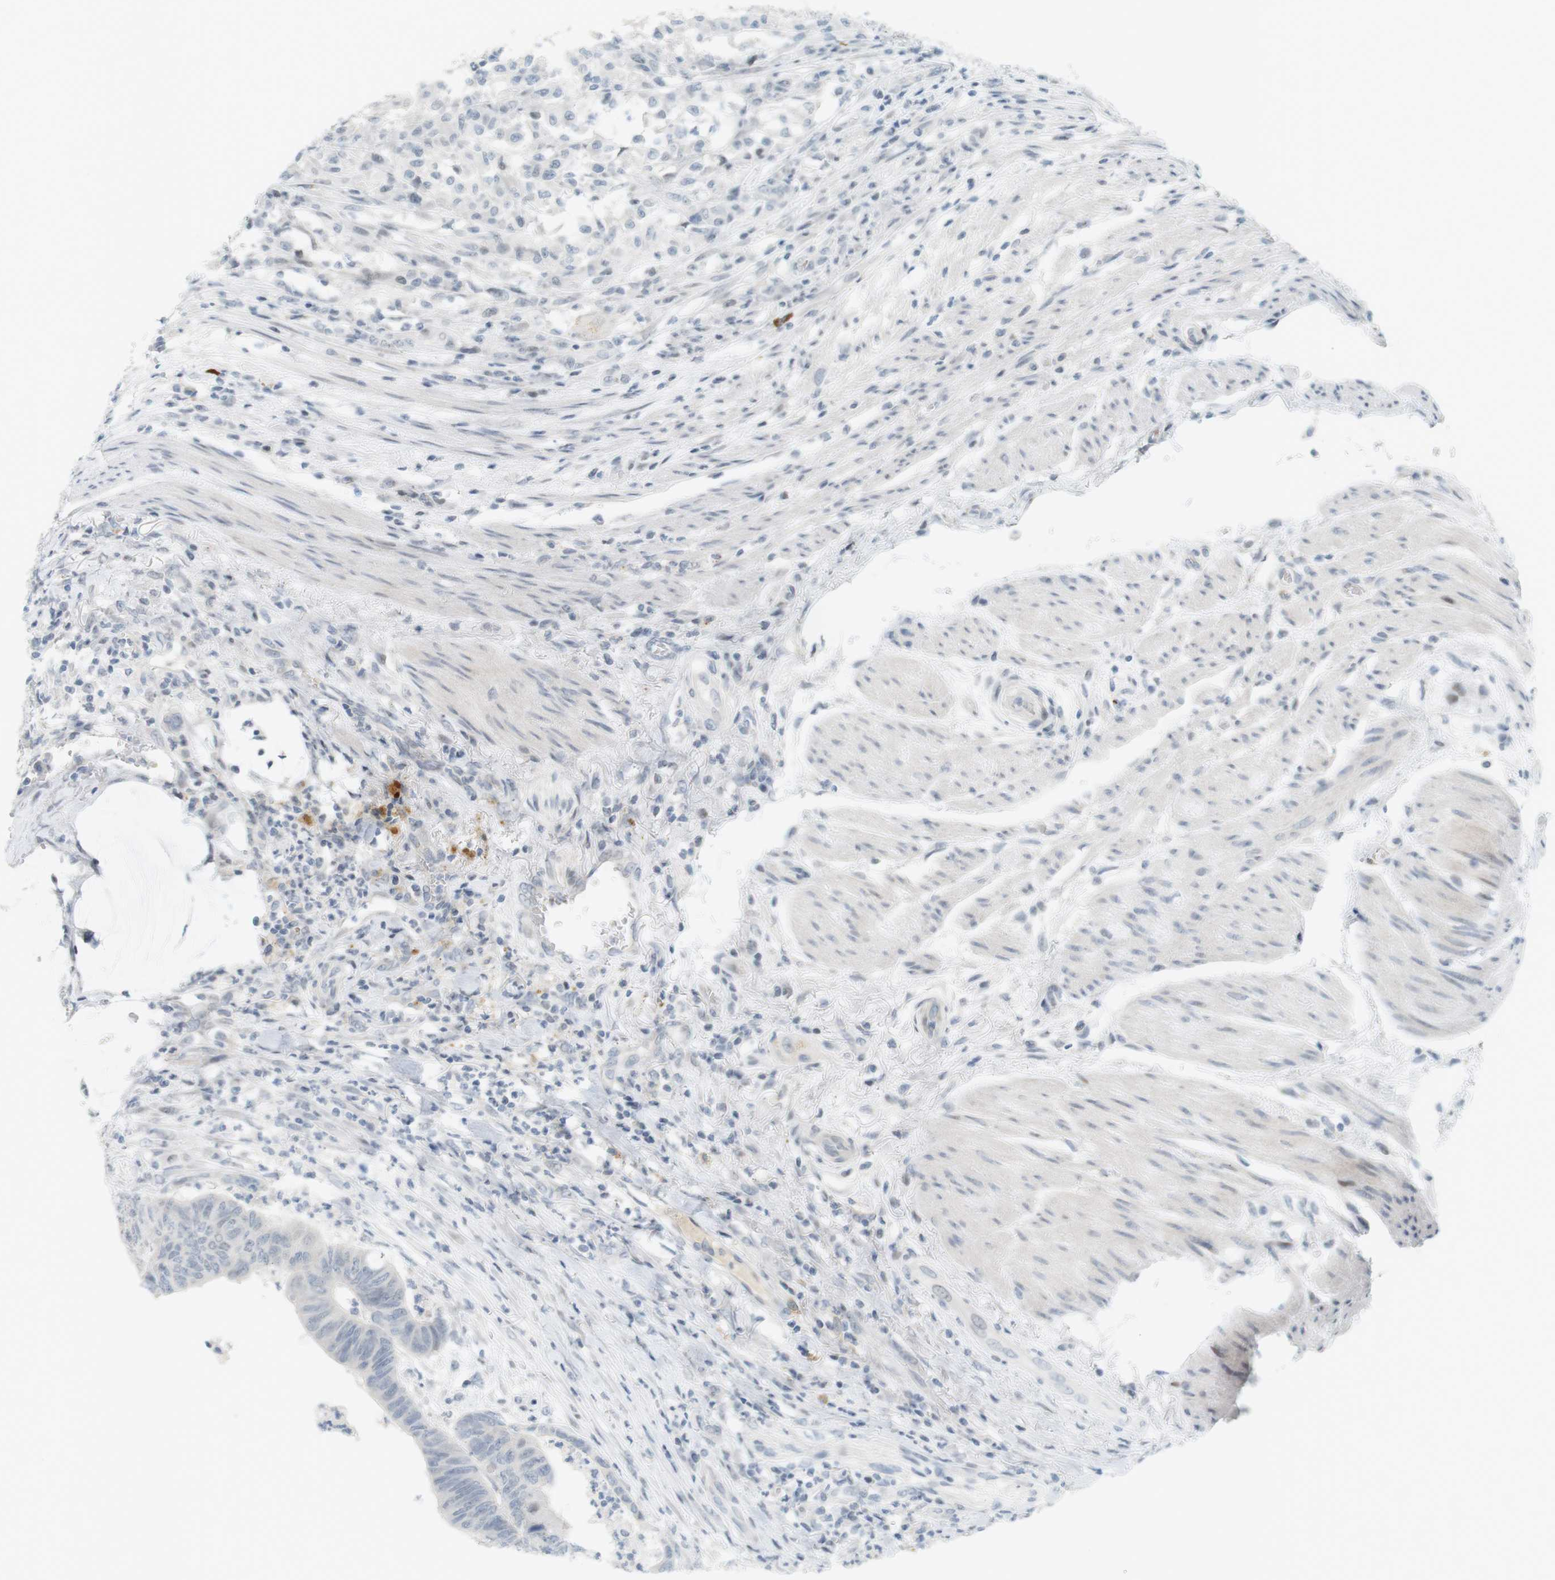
{"staining": {"intensity": "negative", "quantity": "none", "location": "none"}, "tissue": "colorectal cancer", "cell_type": "Tumor cells", "image_type": "cancer", "snomed": [{"axis": "morphology", "description": "Normal tissue, NOS"}, {"axis": "morphology", "description": "Adenocarcinoma, NOS"}, {"axis": "topography", "description": "Rectum"}, {"axis": "topography", "description": "Peripheral nerve tissue"}], "caption": "High power microscopy micrograph of an immunohistochemistry photomicrograph of adenocarcinoma (colorectal), revealing no significant staining in tumor cells.", "gene": "DMC1", "patient": {"sex": "male", "age": 92}}